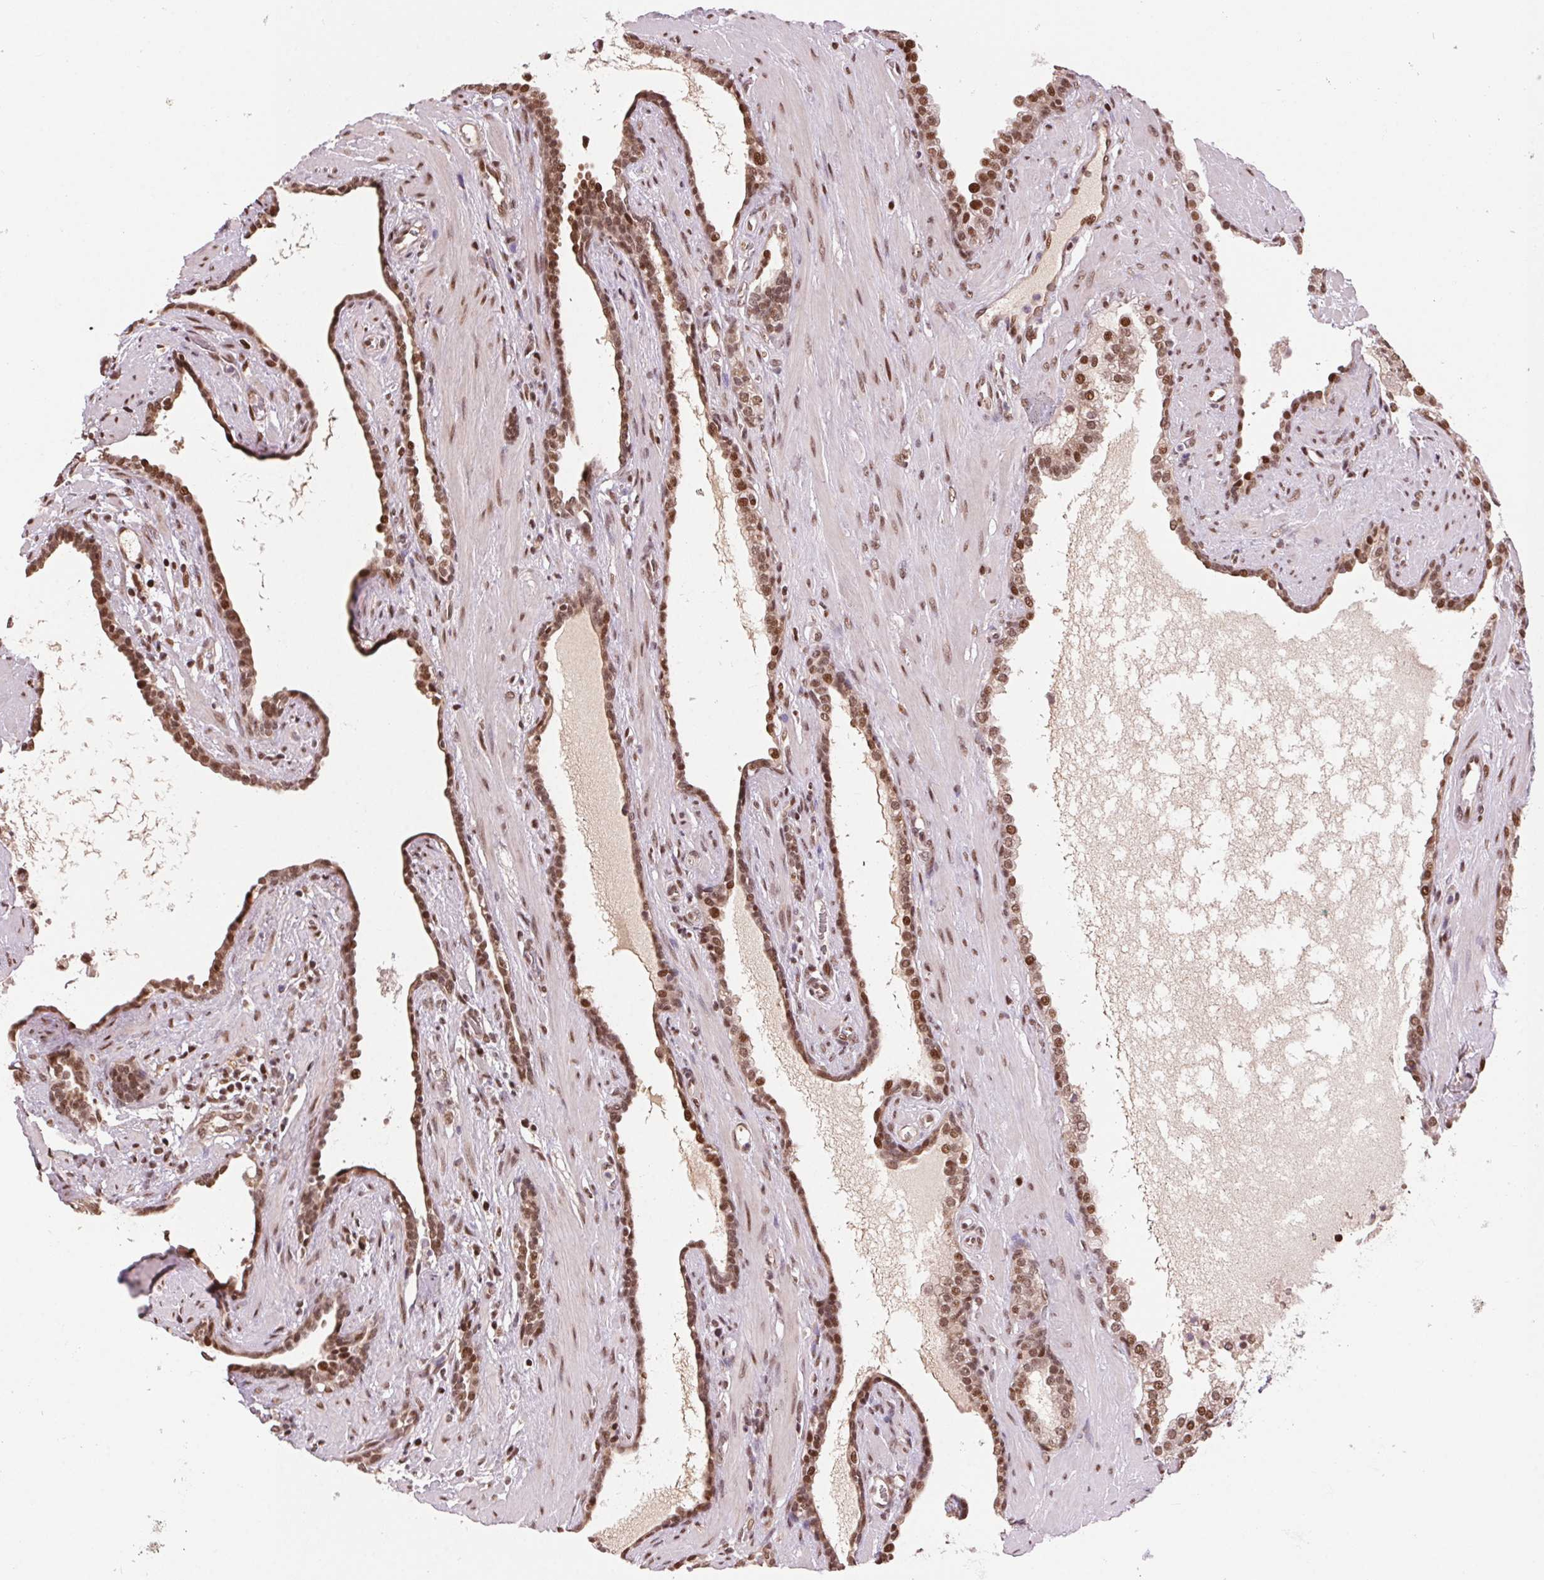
{"staining": {"intensity": "moderate", "quantity": ">75%", "location": "nuclear"}, "tissue": "prostate cancer", "cell_type": "Tumor cells", "image_type": "cancer", "snomed": [{"axis": "morphology", "description": "Adenocarcinoma, High grade"}, {"axis": "topography", "description": "Prostate"}], "caption": "Immunohistochemical staining of prostate adenocarcinoma (high-grade) displays medium levels of moderate nuclear protein staining in about >75% of tumor cells.", "gene": "RAD23A", "patient": {"sex": "male", "age": 58}}